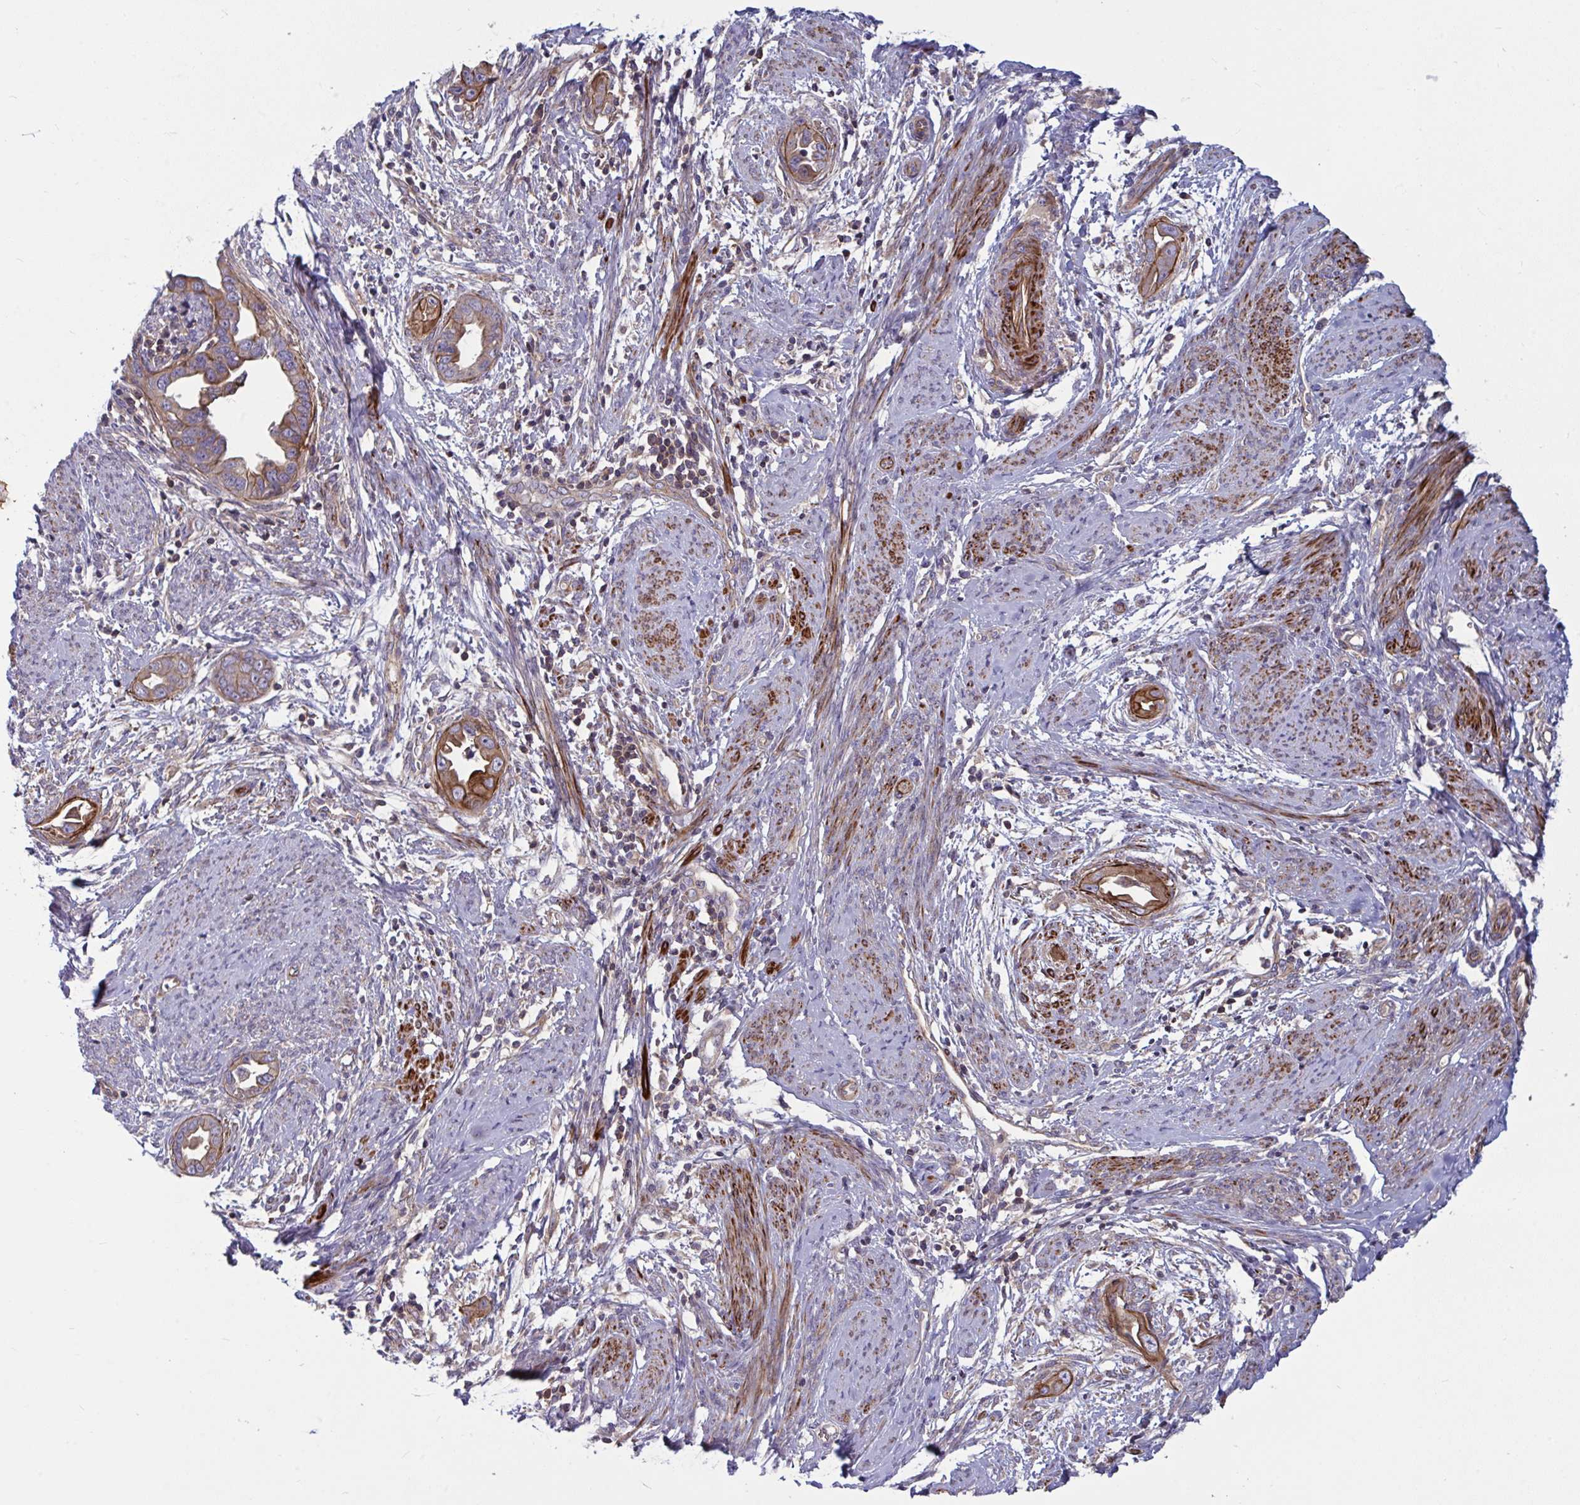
{"staining": {"intensity": "moderate", "quantity": ">75%", "location": "cytoplasmic/membranous"}, "tissue": "endometrial cancer", "cell_type": "Tumor cells", "image_type": "cancer", "snomed": [{"axis": "morphology", "description": "Adenocarcinoma, NOS"}, {"axis": "topography", "description": "Endometrium"}], "caption": "The image demonstrates immunohistochemical staining of endometrial cancer. There is moderate cytoplasmic/membranous expression is seen in approximately >75% of tumor cells.", "gene": "TANK", "patient": {"sex": "female", "age": 57}}